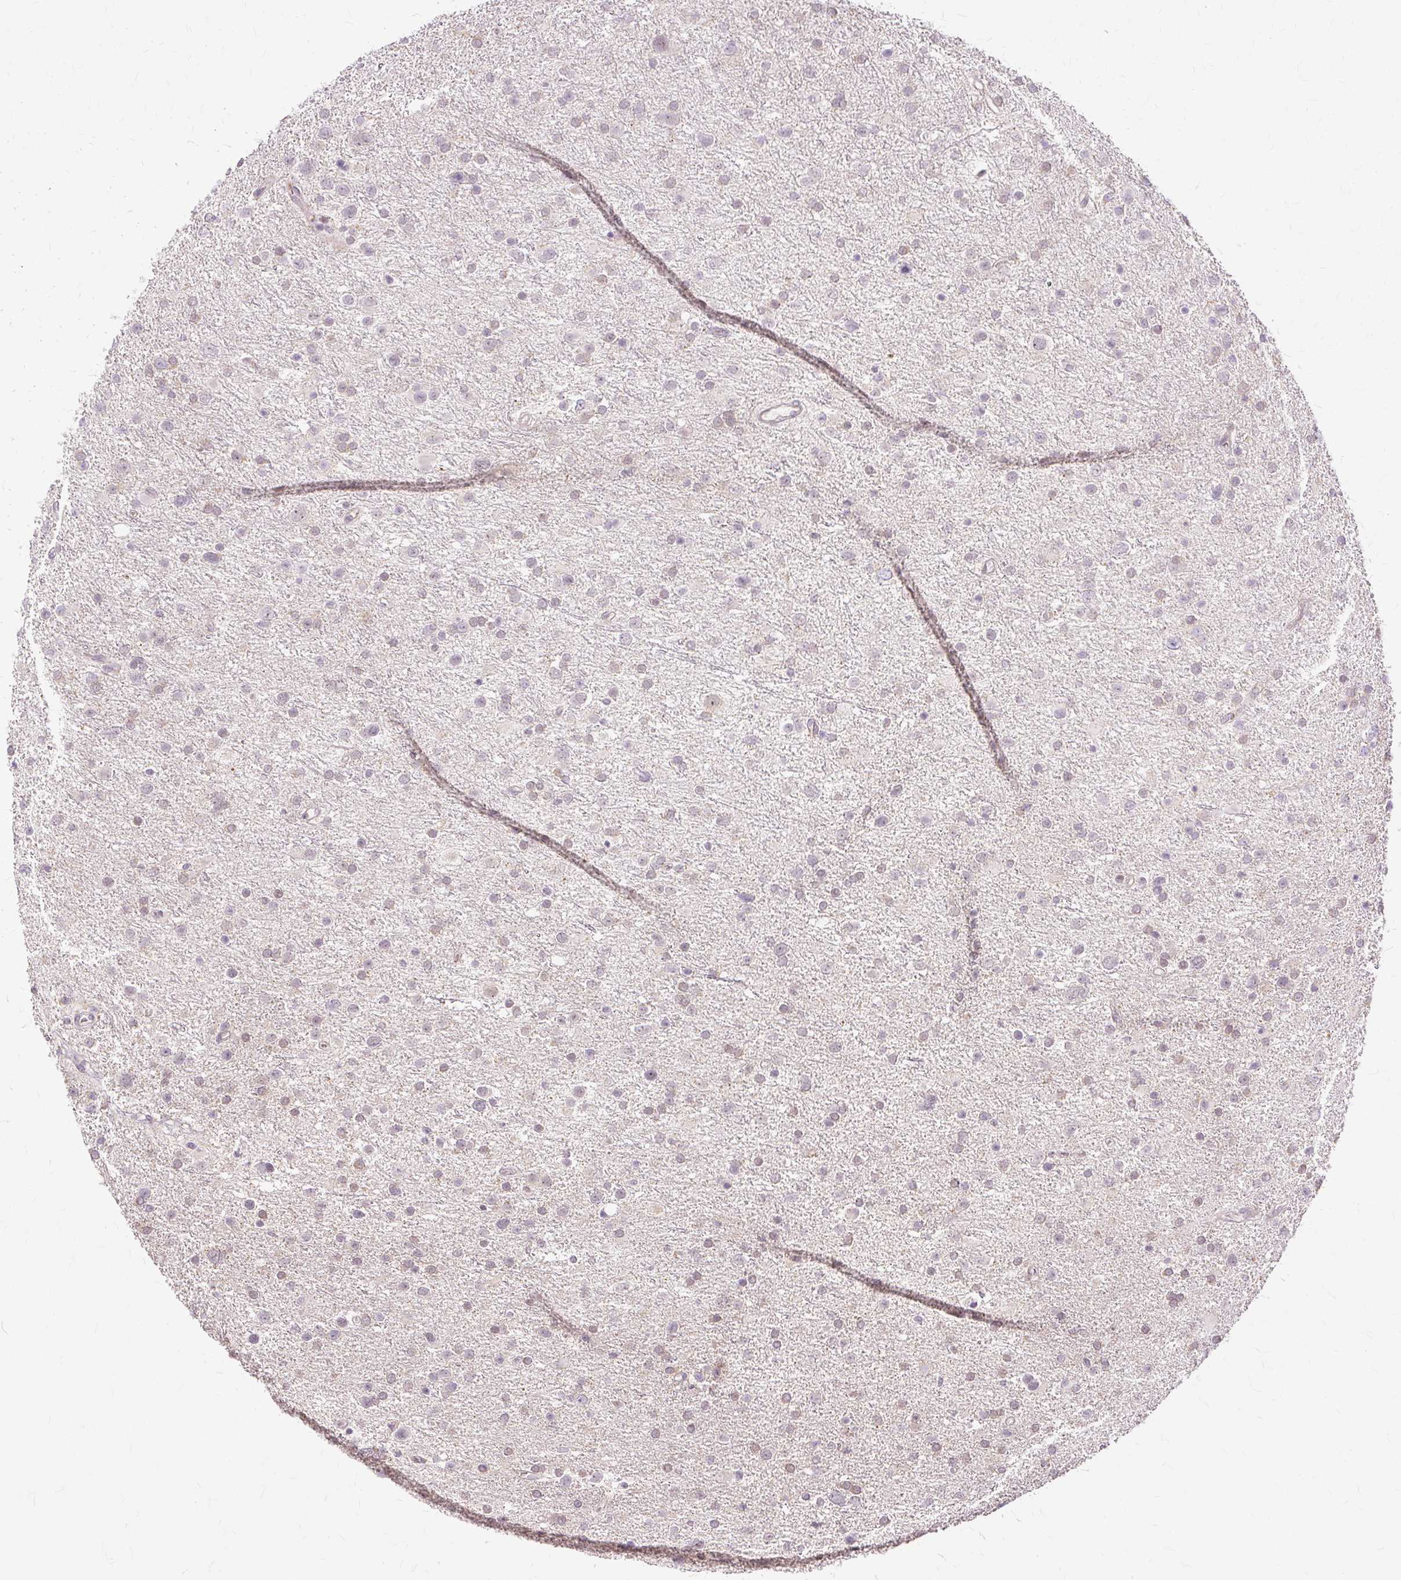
{"staining": {"intensity": "weak", "quantity": "25%-75%", "location": "nuclear"}, "tissue": "glioma", "cell_type": "Tumor cells", "image_type": "cancer", "snomed": [{"axis": "morphology", "description": "Glioma, malignant, Low grade"}, {"axis": "topography", "description": "Brain"}], "caption": "High-power microscopy captured an IHC micrograph of malignant glioma (low-grade), revealing weak nuclear expression in about 25%-75% of tumor cells.", "gene": "MMACHC", "patient": {"sex": "female", "age": 32}}